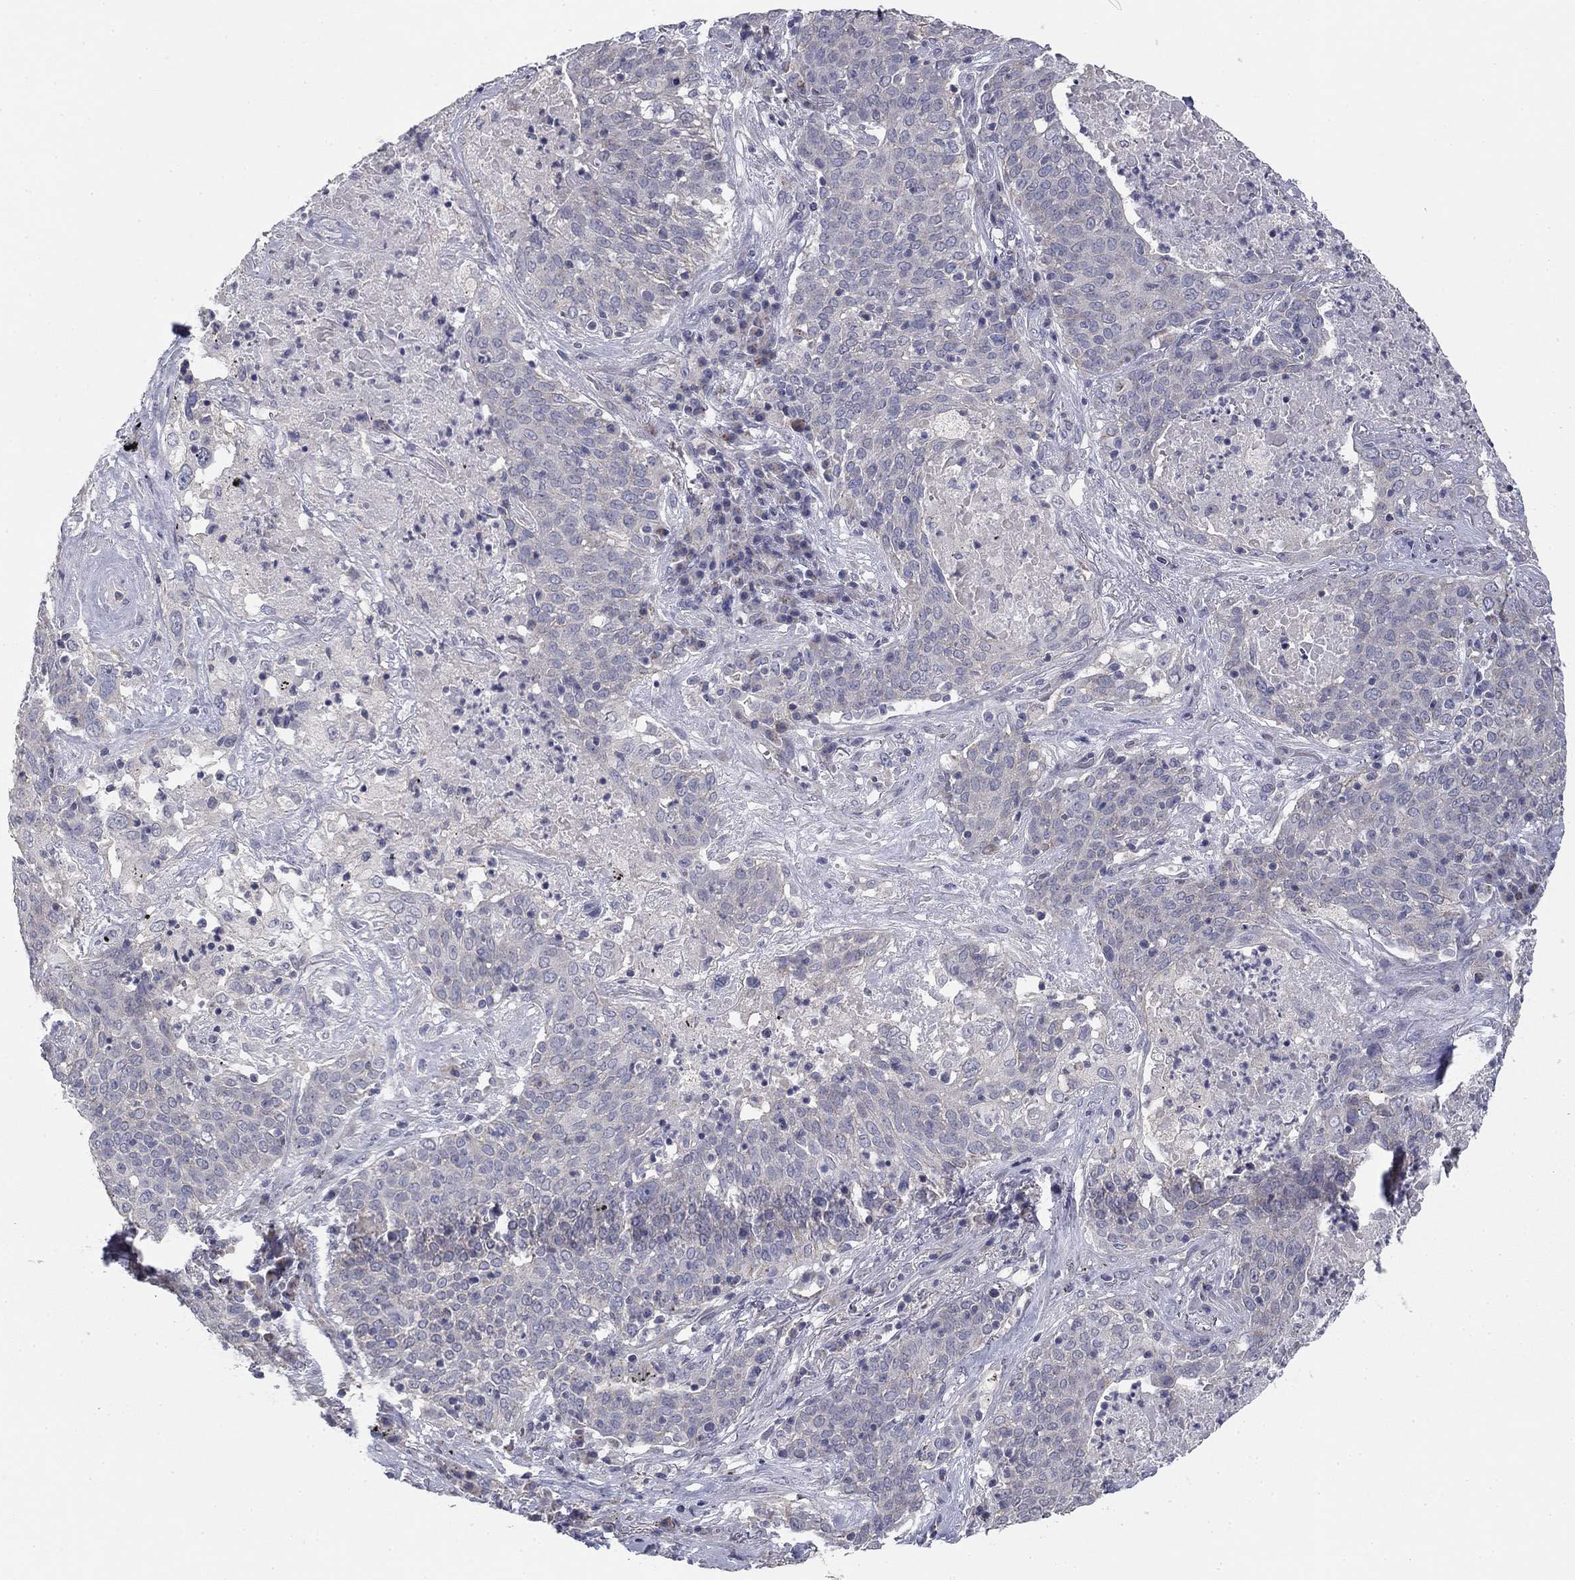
{"staining": {"intensity": "negative", "quantity": "none", "location": "none"}, "tissue": "lung cancer", "cell_type": "Tumor cells", "image_type": "cancer", "snomed": [{"axis": "morphology", "description": "Squamous cell carcinoma, NOS"}, {"axis": "topography", "description": "Lung"}], "caption": "Histopathology image shows no significant protein positivity in tumor cells of lung cancer (squamous cell carcinoma).", "gene": "SEPTIN3", "patient": {"sex": "male", "age": 82}}